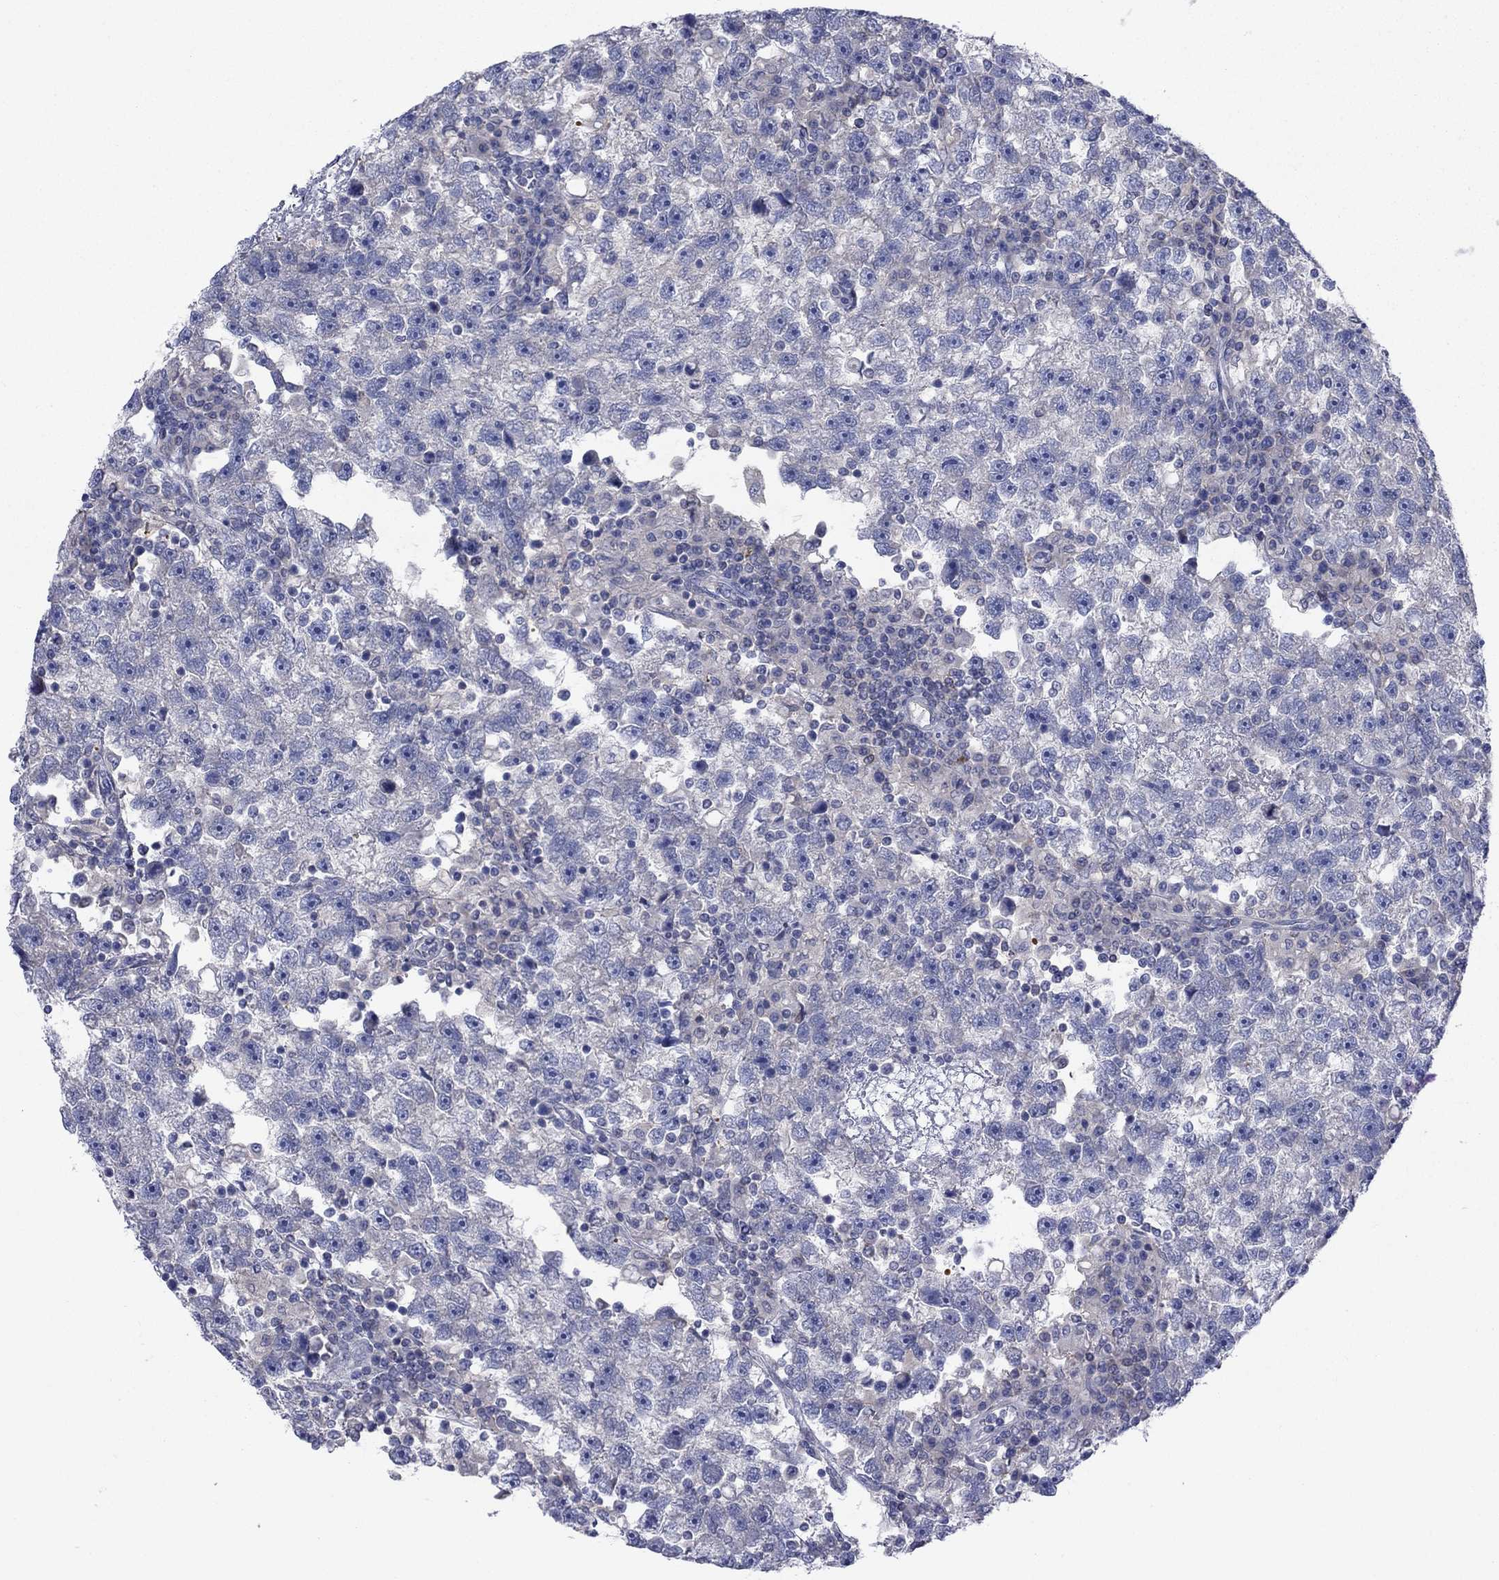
{"staining": {"intensity": "negative", "quantity": "none", "location": "none"}, "tissue": "testis cancer", "cell_type": "Tumor cells", "image_type": "cancer", "snomed": [{"axis": "morphology", "description": "Seminoma, NOS"}, {"axis": "topography", "description": "Testis"}], "caption": "Tumor cells are negative for brown protein staining in testis seminoma.", "gene": "GRHPR", "patient": {"sex": "male", "age": 47}}